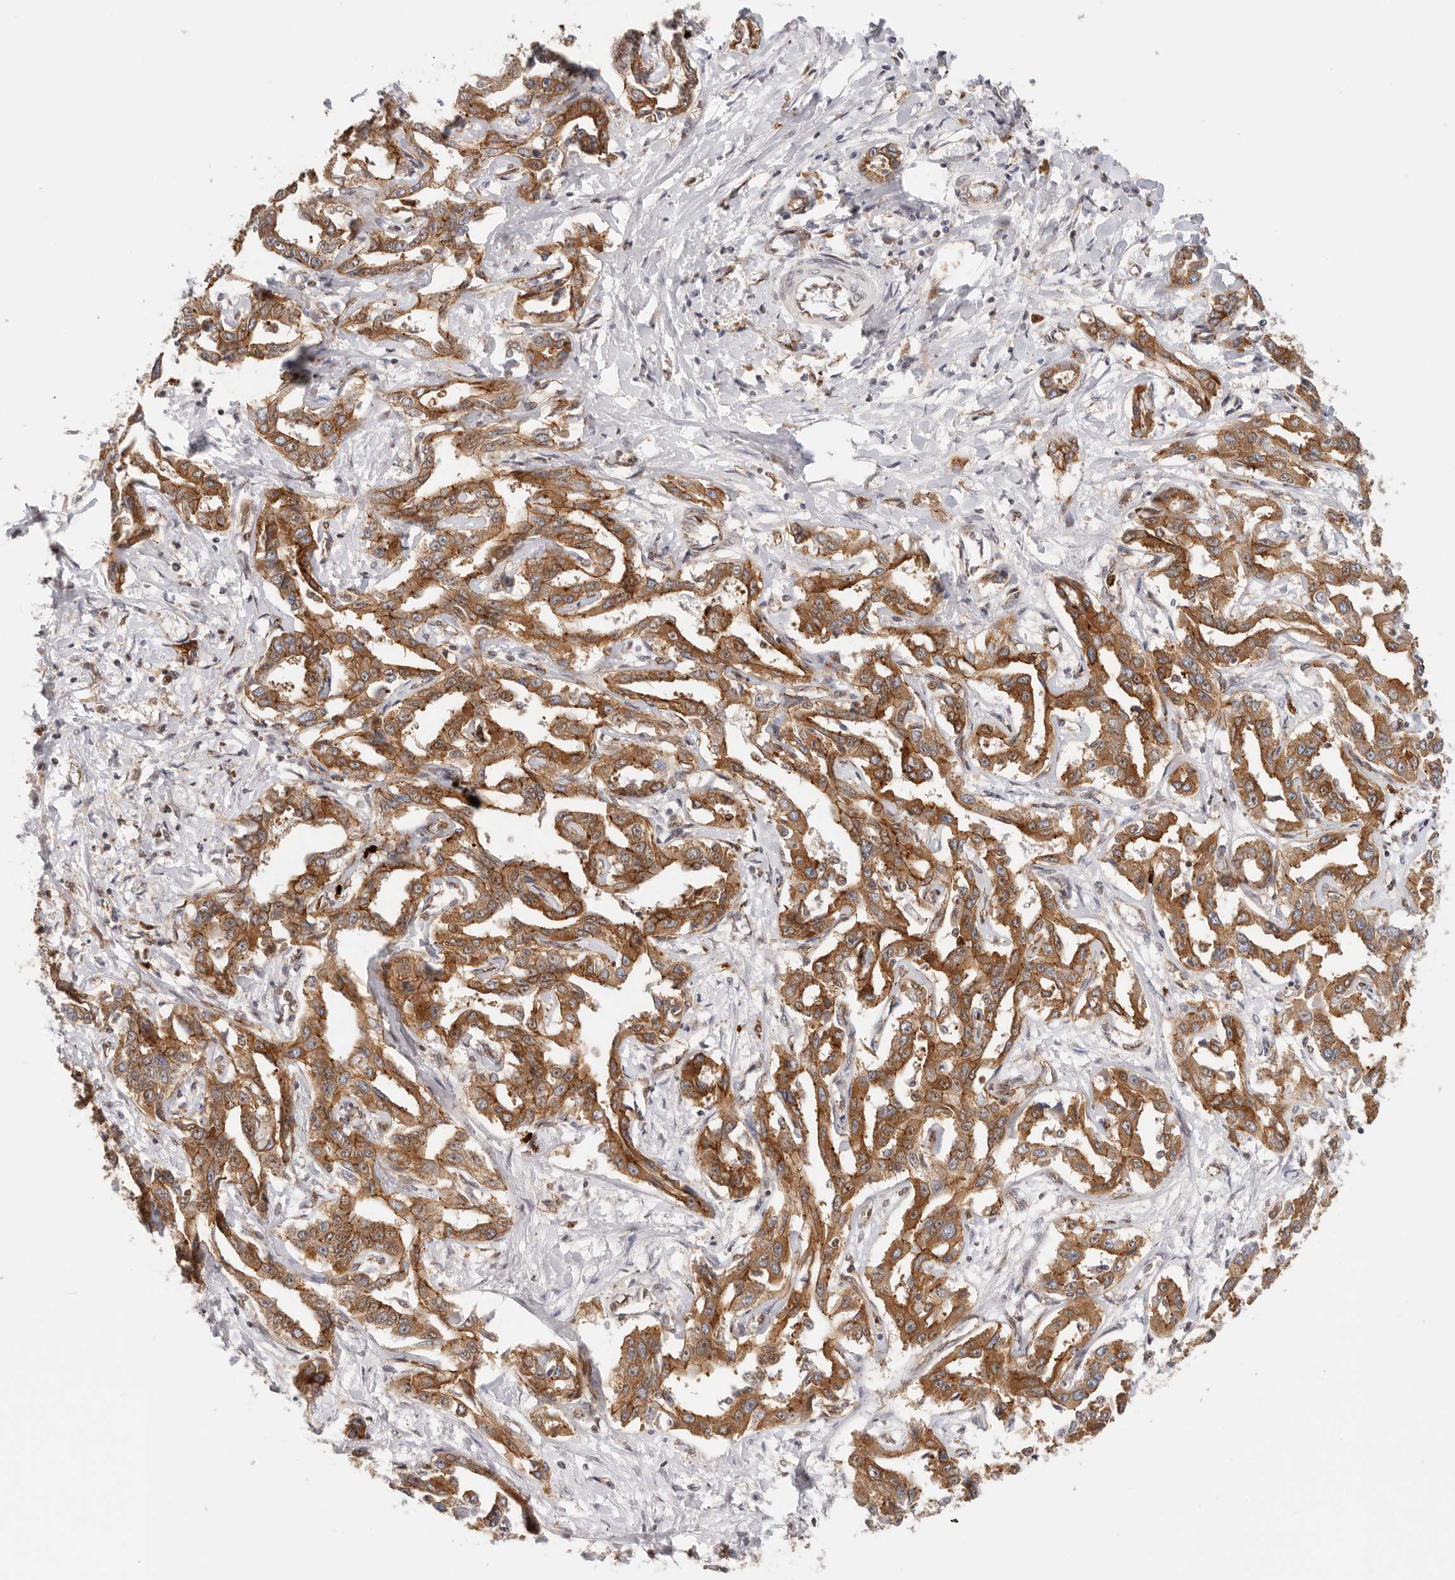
{"staining": {"intensity": "moderate", "quantity": ">75%", "location": "cytoplasmic/membranous"}, "tissue": "liver cancer", "cell_type": "Tumor cells", "image_type": "cancer", "snomed": [{"axis": "morphology", "description": "Cholangiocarcinoma"}, {"axis": "topography", "description": "Liver"}], "caption": "Immunohistochemical staining of cholangiocarcinoma (liver) shows medium levels of moderate cytoplasmic/membranous protein staining in approximately >75% of tumor cells.", "gene": "AFDN", "patient": {"sex": "male", "age": 59}}